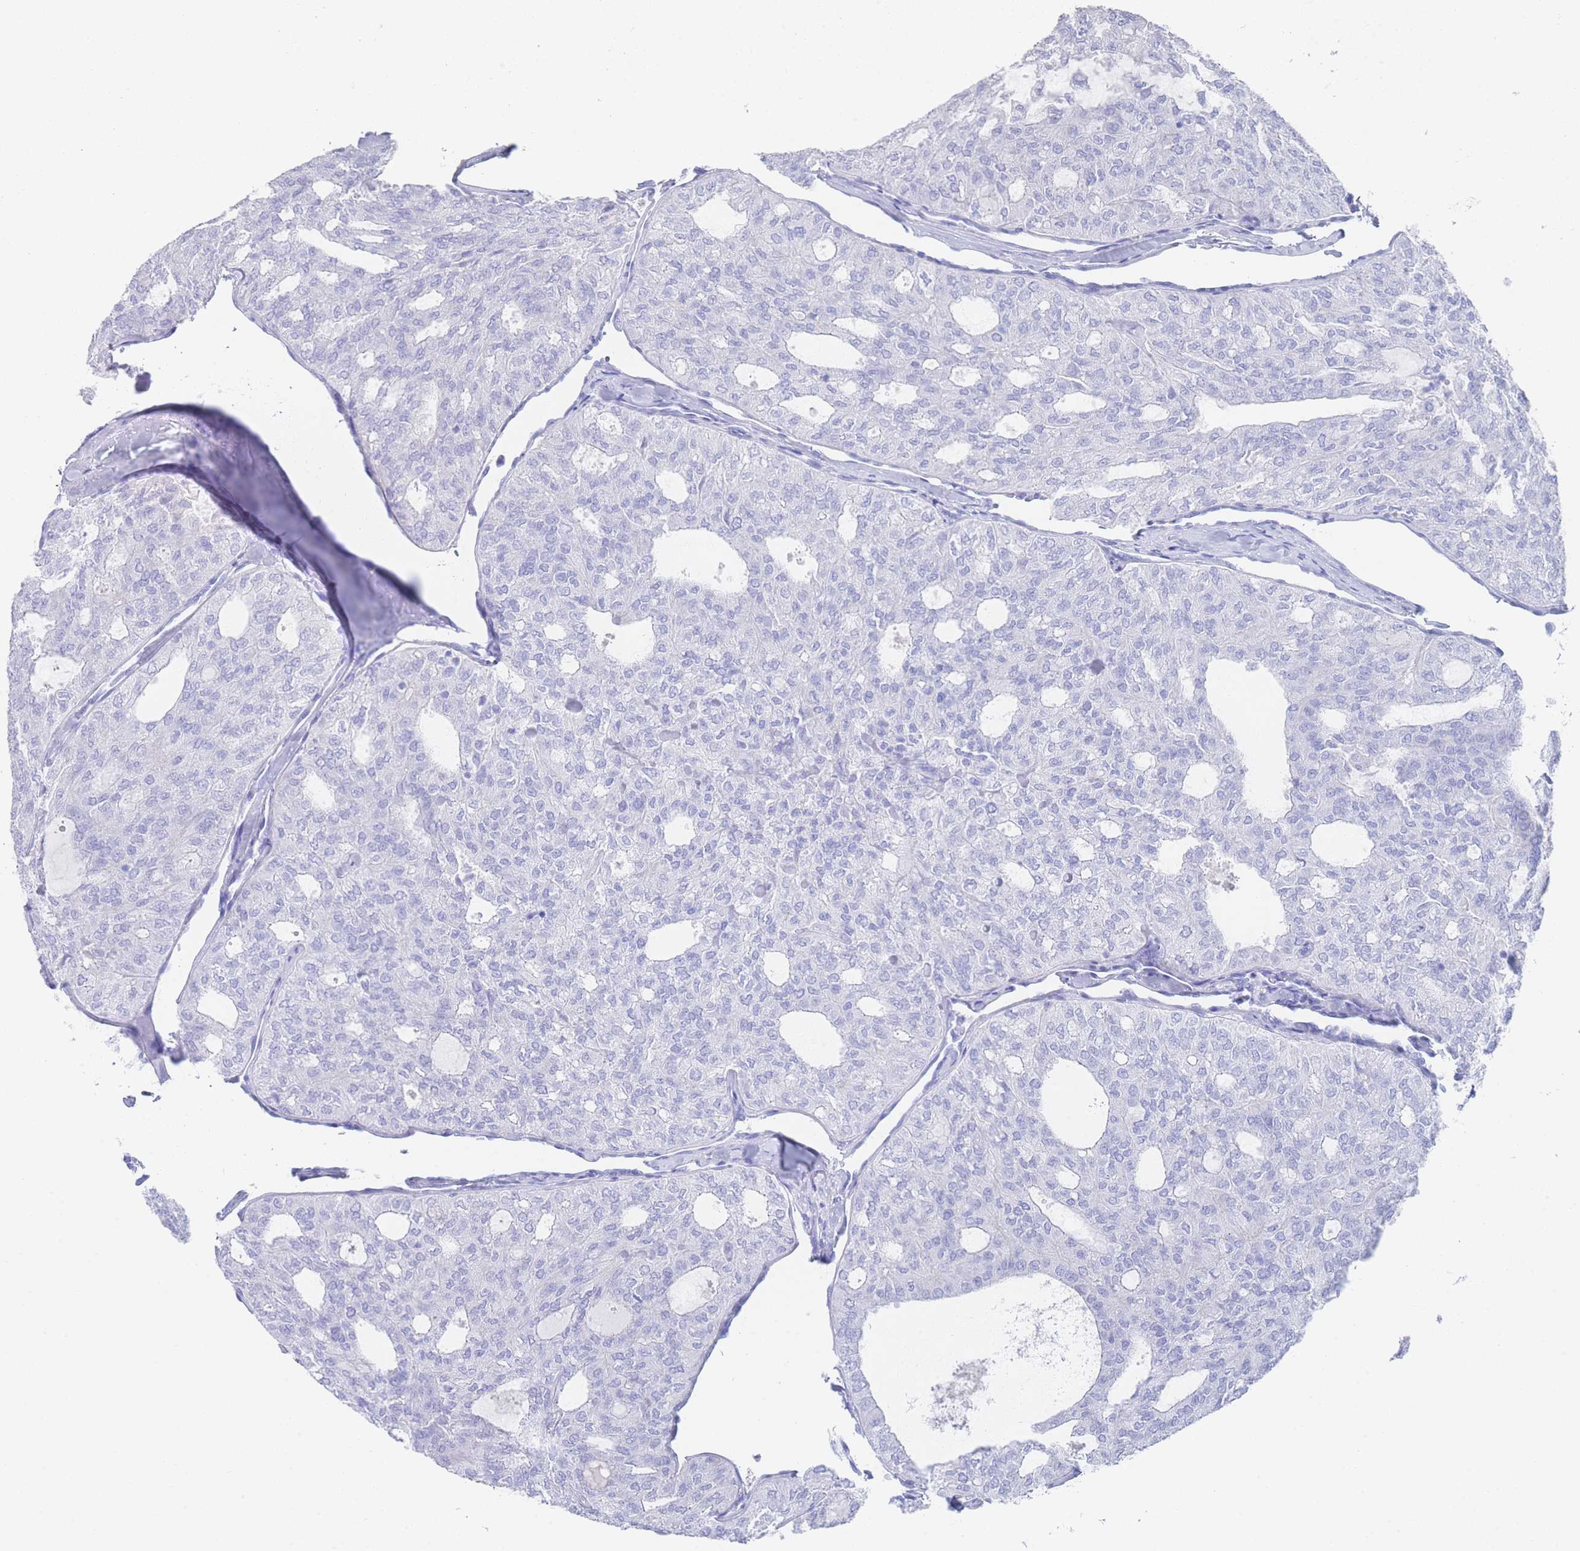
{"staining": {"intensity": "negative", "quantity": "none", "location": "none"}, "tissue": "thyroid cancer", "cell_type": "Tumor cells", "image_type": "cancer", "snomed": [{"axis": "morphology", "description": "Follicular adenoma carcinoma, NOS"}, {"axis": "topography", "description": "Thyroid gland"}], "caption": "Thyroid cancer was stained to show a protein in brown. There is no significant staining in tumor cells.", "gene": "LRRC37A", "patient": {"sex": "male", "age": 75}}